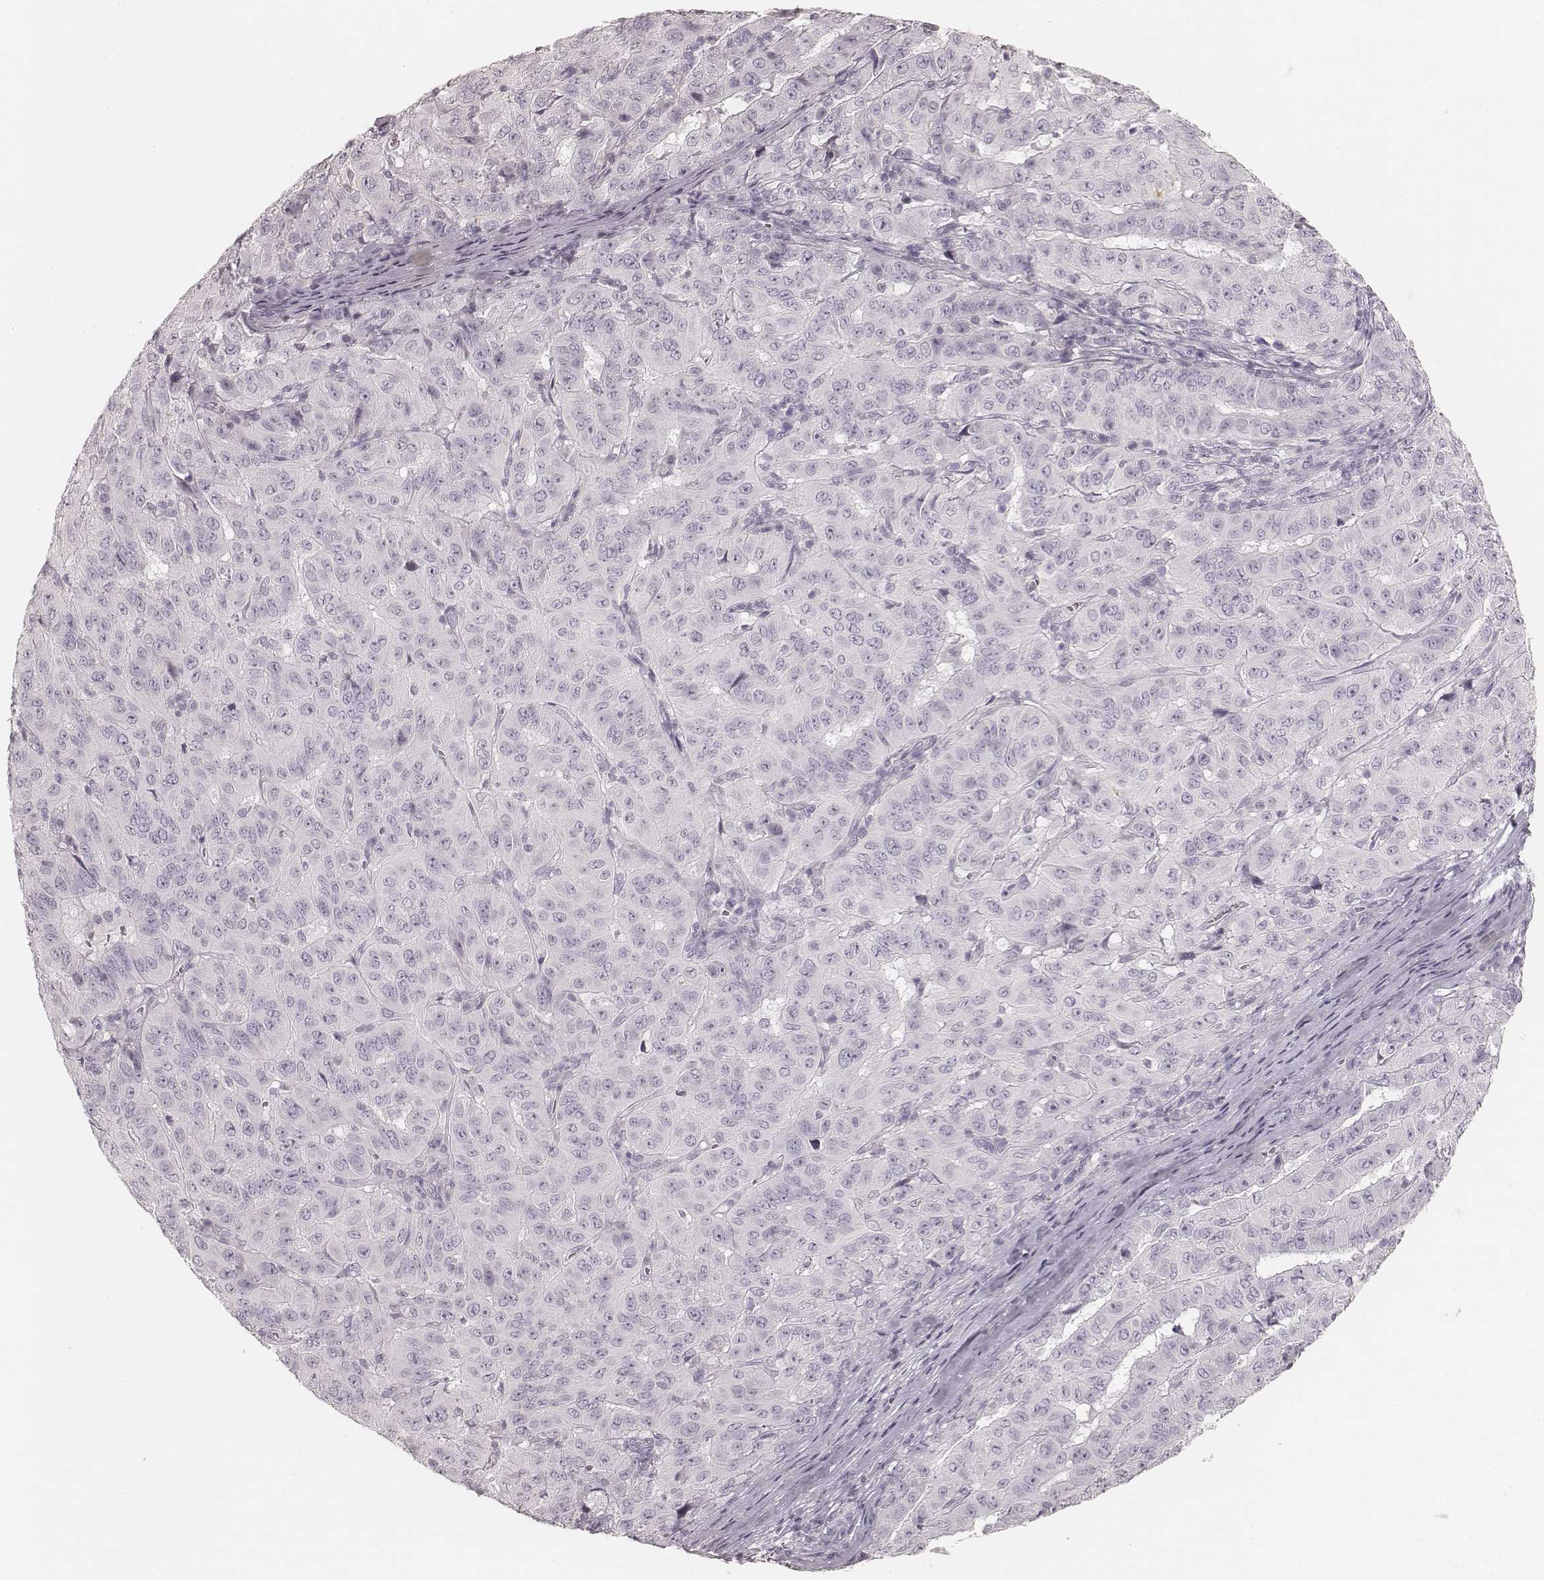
{"staining": {"intensity": "negative", "quantity": "none", "location": "none"}, "tissue": "pancreatic cancer", "cell_type": "Tumor cells", "image_type": "cancer", "snomed": [{"axis": "morphology", "description": "Adenocarcinoma, NOS"}, {"axis": "topography", "description": "Pancreas"}], "caption": "An immunohistochemistry (IHC) image of pancreatic cancer (adenocarcinoma) is shown. There is no staining in tumor cells of pancreatic cancer (adenocarcinoma). The staining was performed using DAB (3,3'-diaminobenzidine) to visualize the protein expression in brown, while the nuclei were stained in blue with hematoxylin (Magnification: 20x).", "gene": "KRT72", "patient": {"sex": "male", "age": 63}}